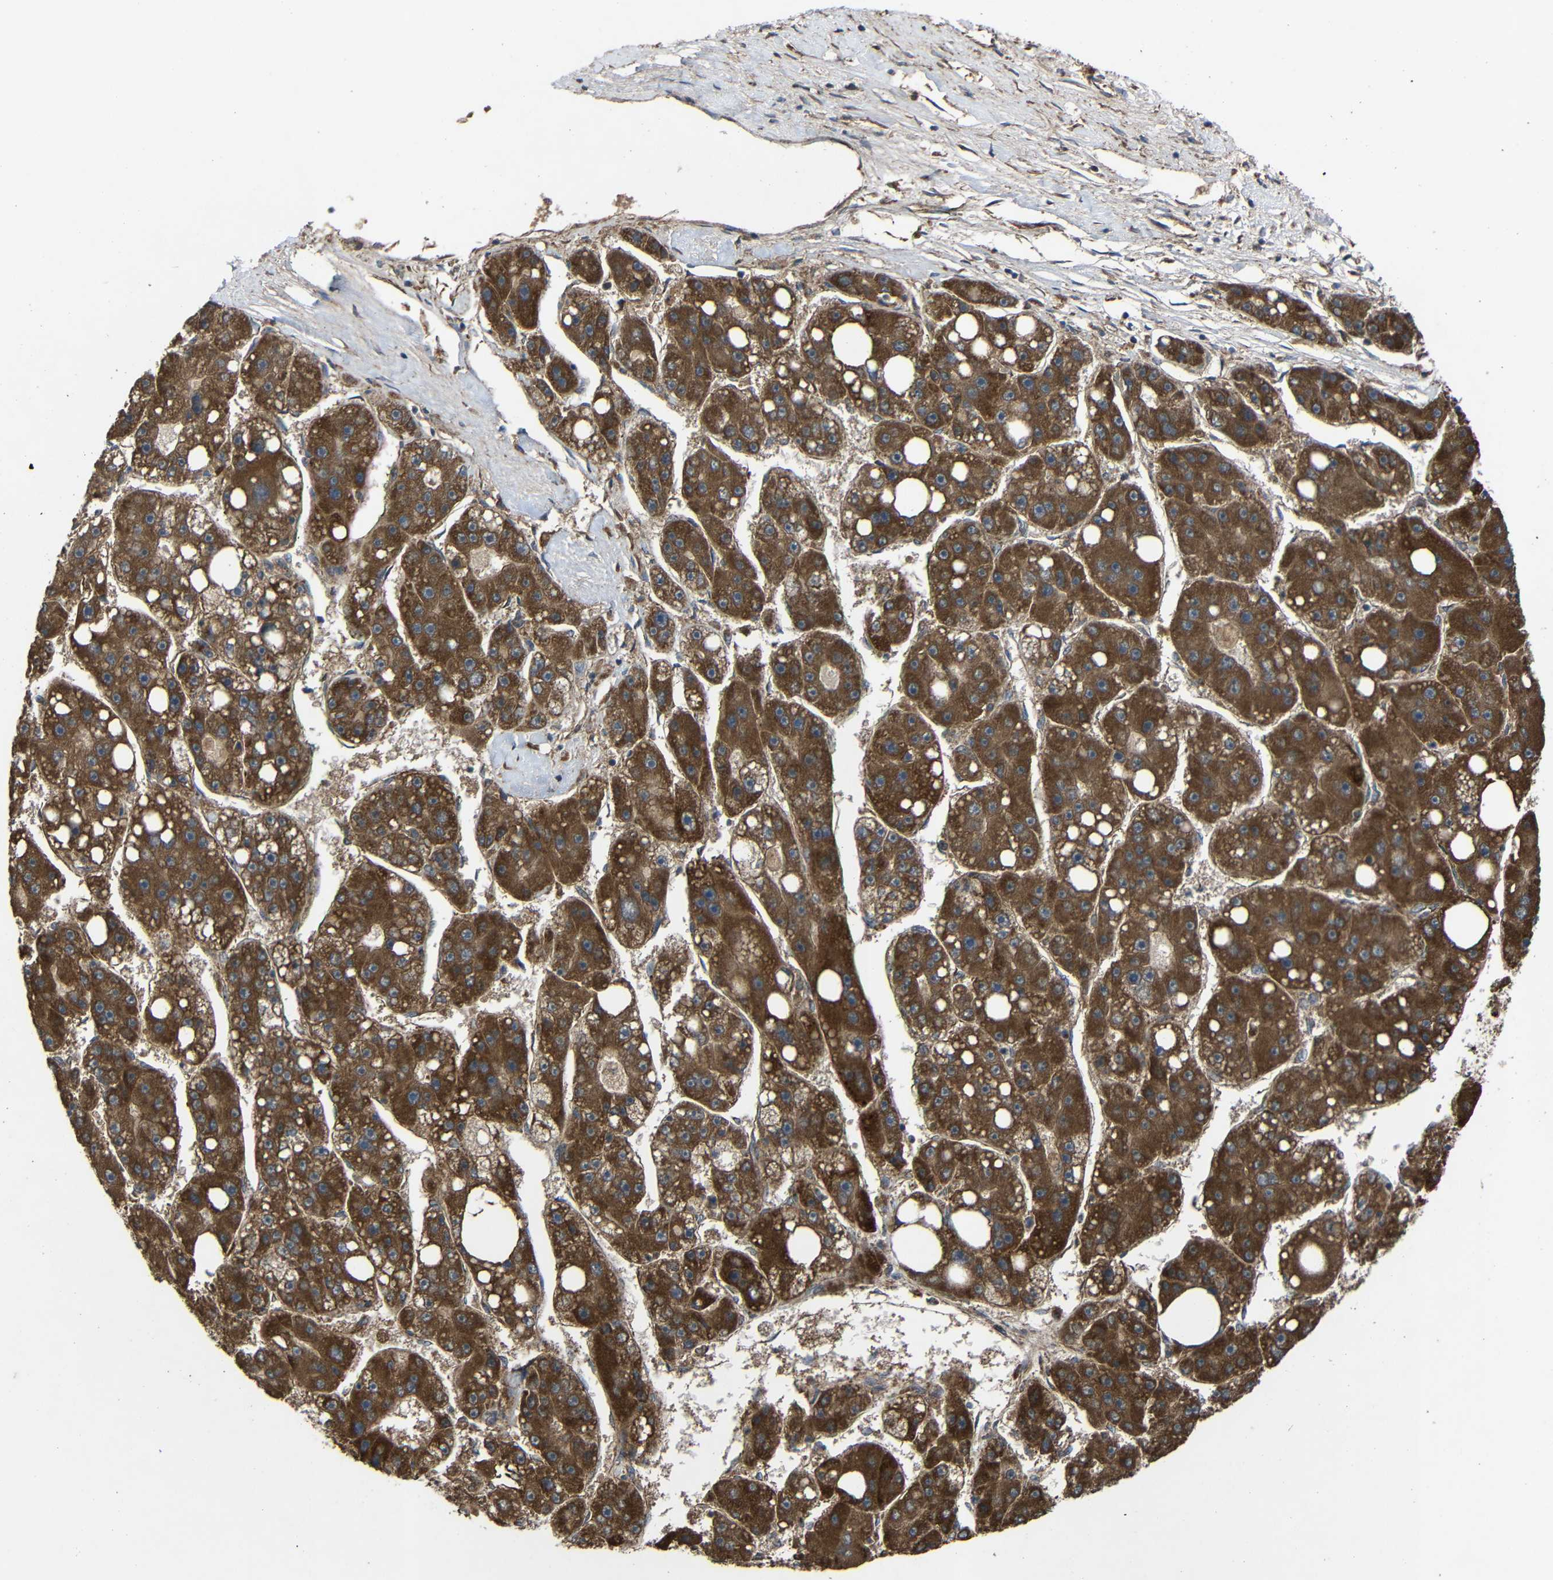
{"staining": {"intensity": "strong", "quantity": ">75%", "location": "cytoplasmic/membranous"}, "tissue": "liver cancer", "cell_type": "Tumor cells", "image_type": "cancer", "snomed": [{"axis": "morphology", "description": "Carcinoma, Hepatocellular, NOS"}, {"axis": "topography", "description": "Liver"}], "caption": "A high amount of strong cytoplasmic/membranous staining is appreciated in approximately >75% of tumor cells in liver cancer (hepatocellular carcinoma) tissue.", "gene": "C1GALT1", "patient": {"sex": "female", "age": 61}}